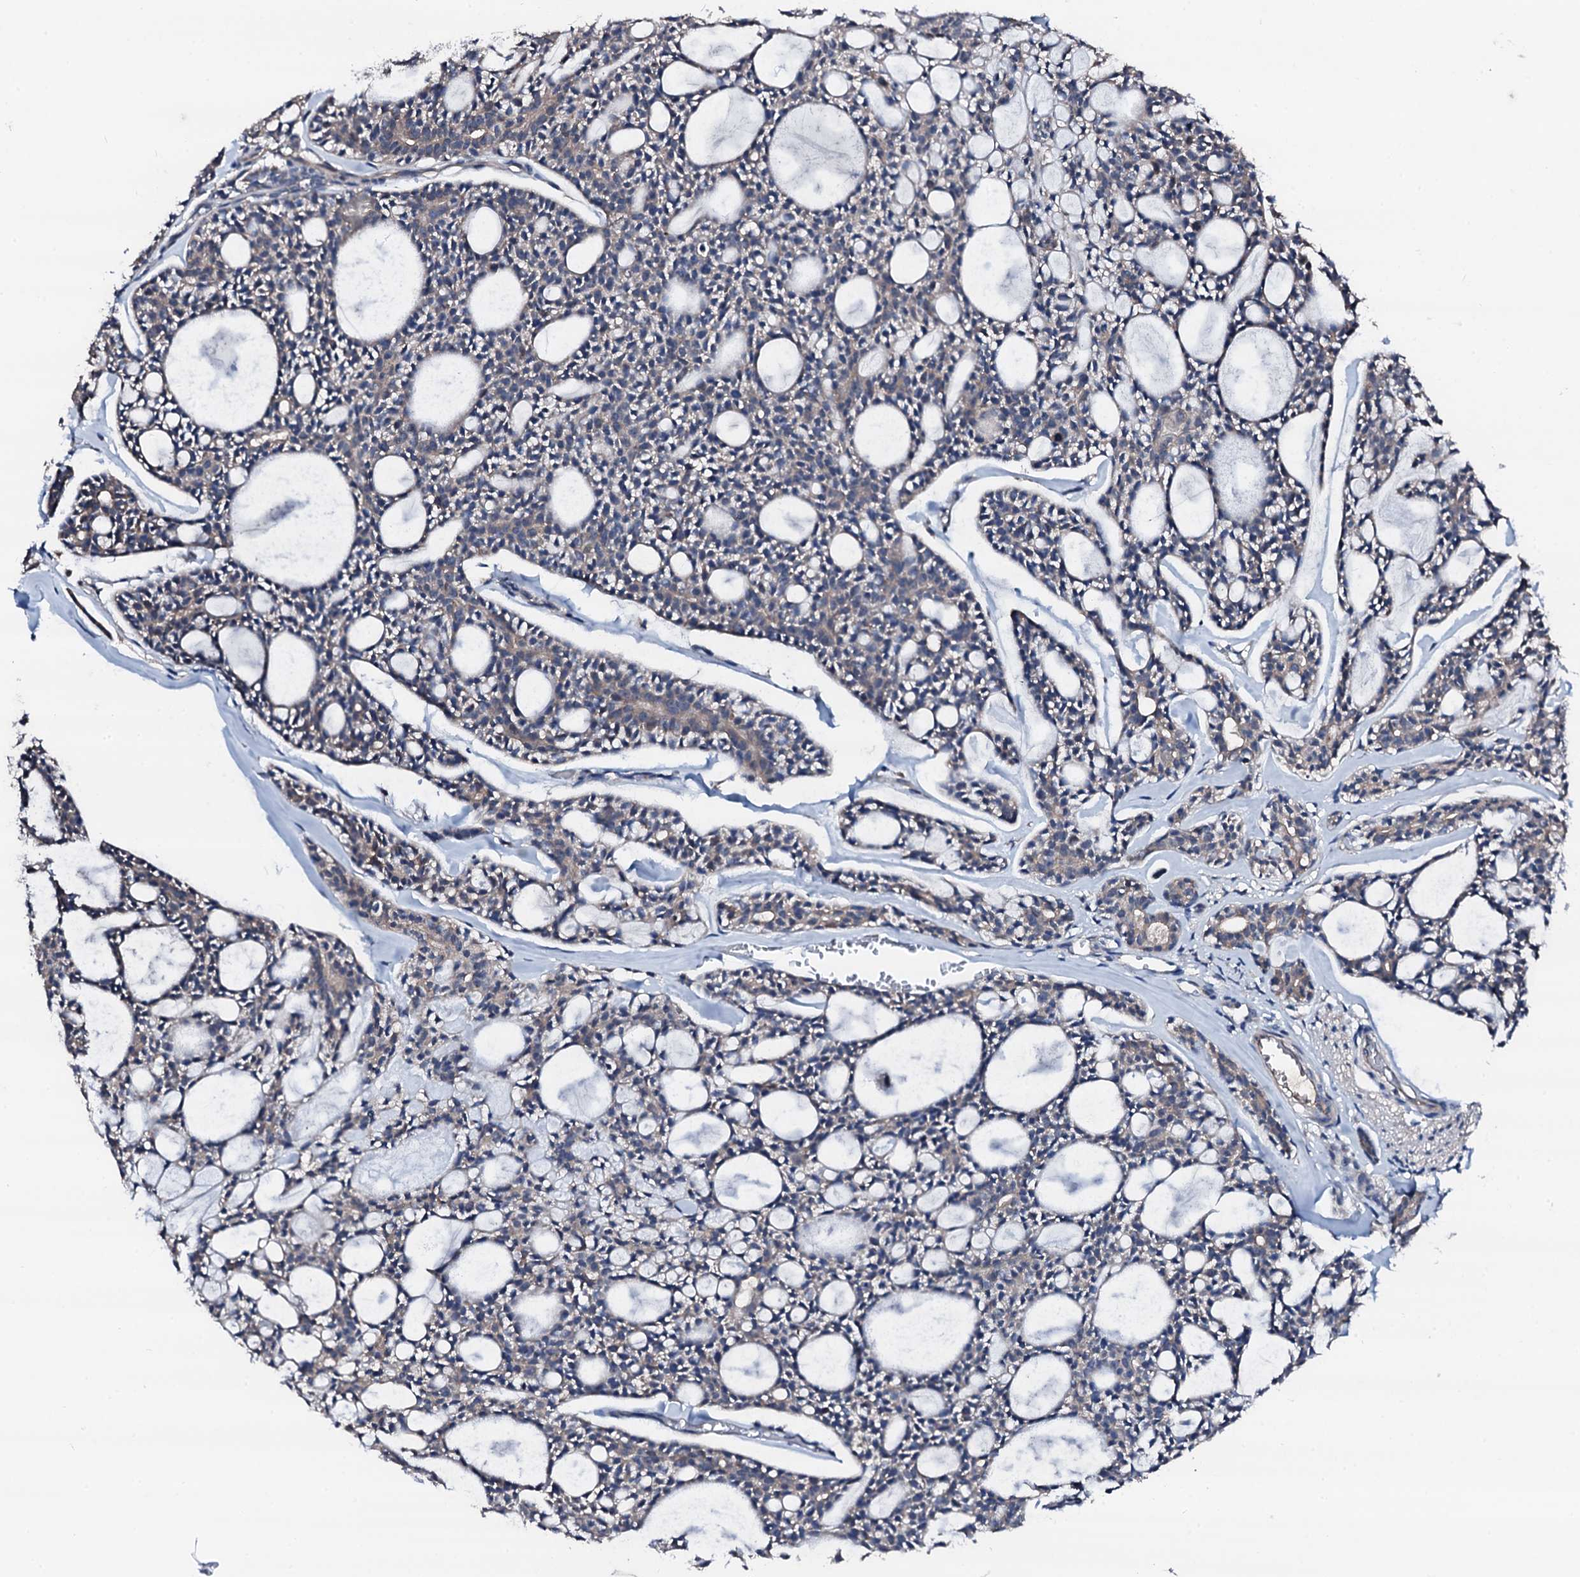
{"staining": {"intensity": "weak", "quantity": "<25%", "location": "cytoplasmic/membranous"}, "tissue": "head and neck cancer", "cell_type": "Tumor cells", "image_type": "cancer", "snomed": [{"axis": "morphology", "description": "Adenocarcinoma, NOS"}, {"axis": "topography", "description": "Salivary gland"}, {"axis": "topography", "description": "Head-Neck"}], "caption": "The histopathology image demonstrates no staining of tumor cells in head and neck adenocarcinoma.", "gene": "TRAFD1", "patient": {"sex": "male", "age": 55}}